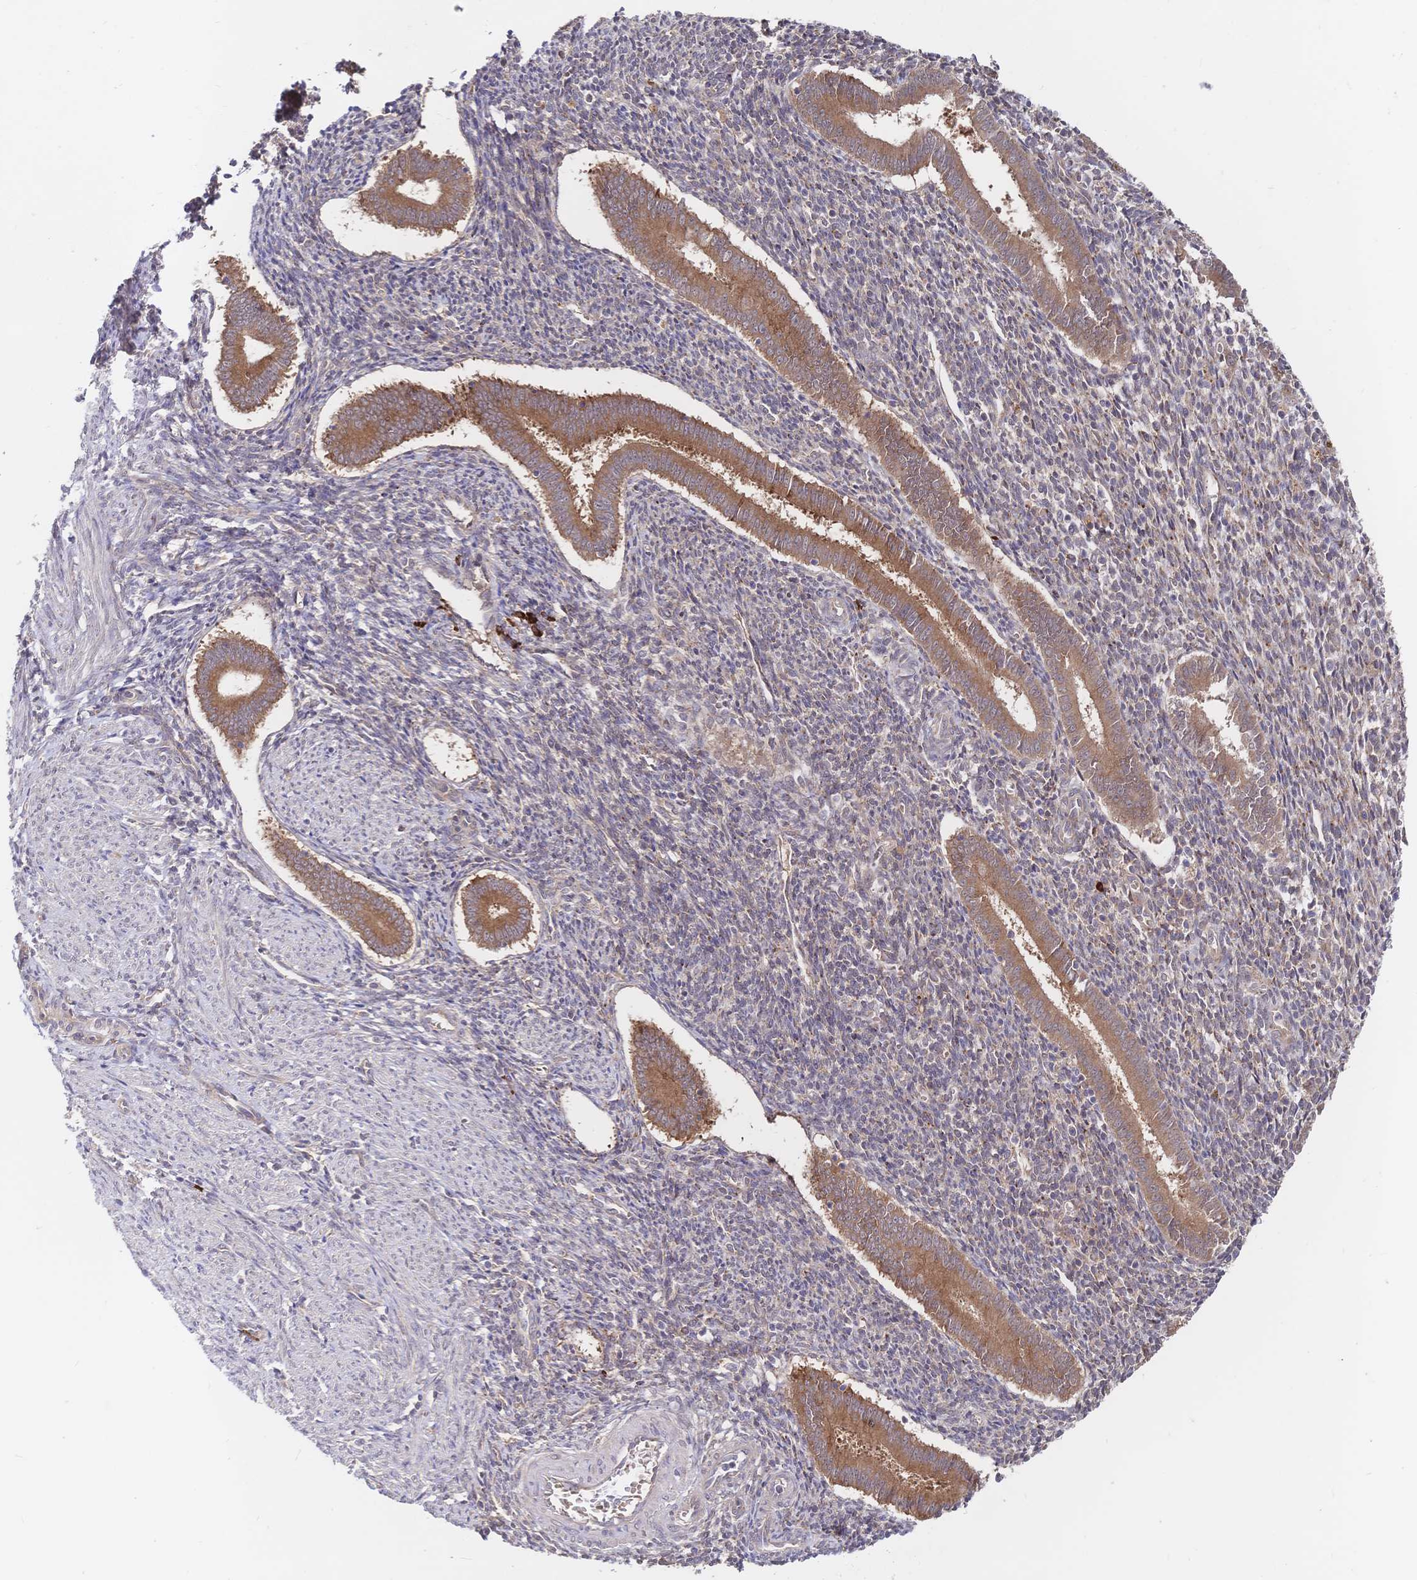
{"staining": {"intensity": "weak", "quantity": "25%-75%", "location": "cytoplasmic/membranous"}, "tissue": "endometrium", "cell_type": "Cells in endometrial stroma", "image_type": "normal", "snomed": [{"axis": "morphology", "description": "Normal tissue, NOS"}, {"axis": "topography", "description": "Endometrium"}], "caption": "Unremarkable endometrium was stained to show a protein in brown. There is low levels of weak cytoplasmic/membranous expression in approximately 25%-75% of cells in endometrial stroma. (brown staining indicates protein expression, while blue staining denotes nuclei).", "gene": "LMO4", "patient": {"sex": "female", "age": 25}}